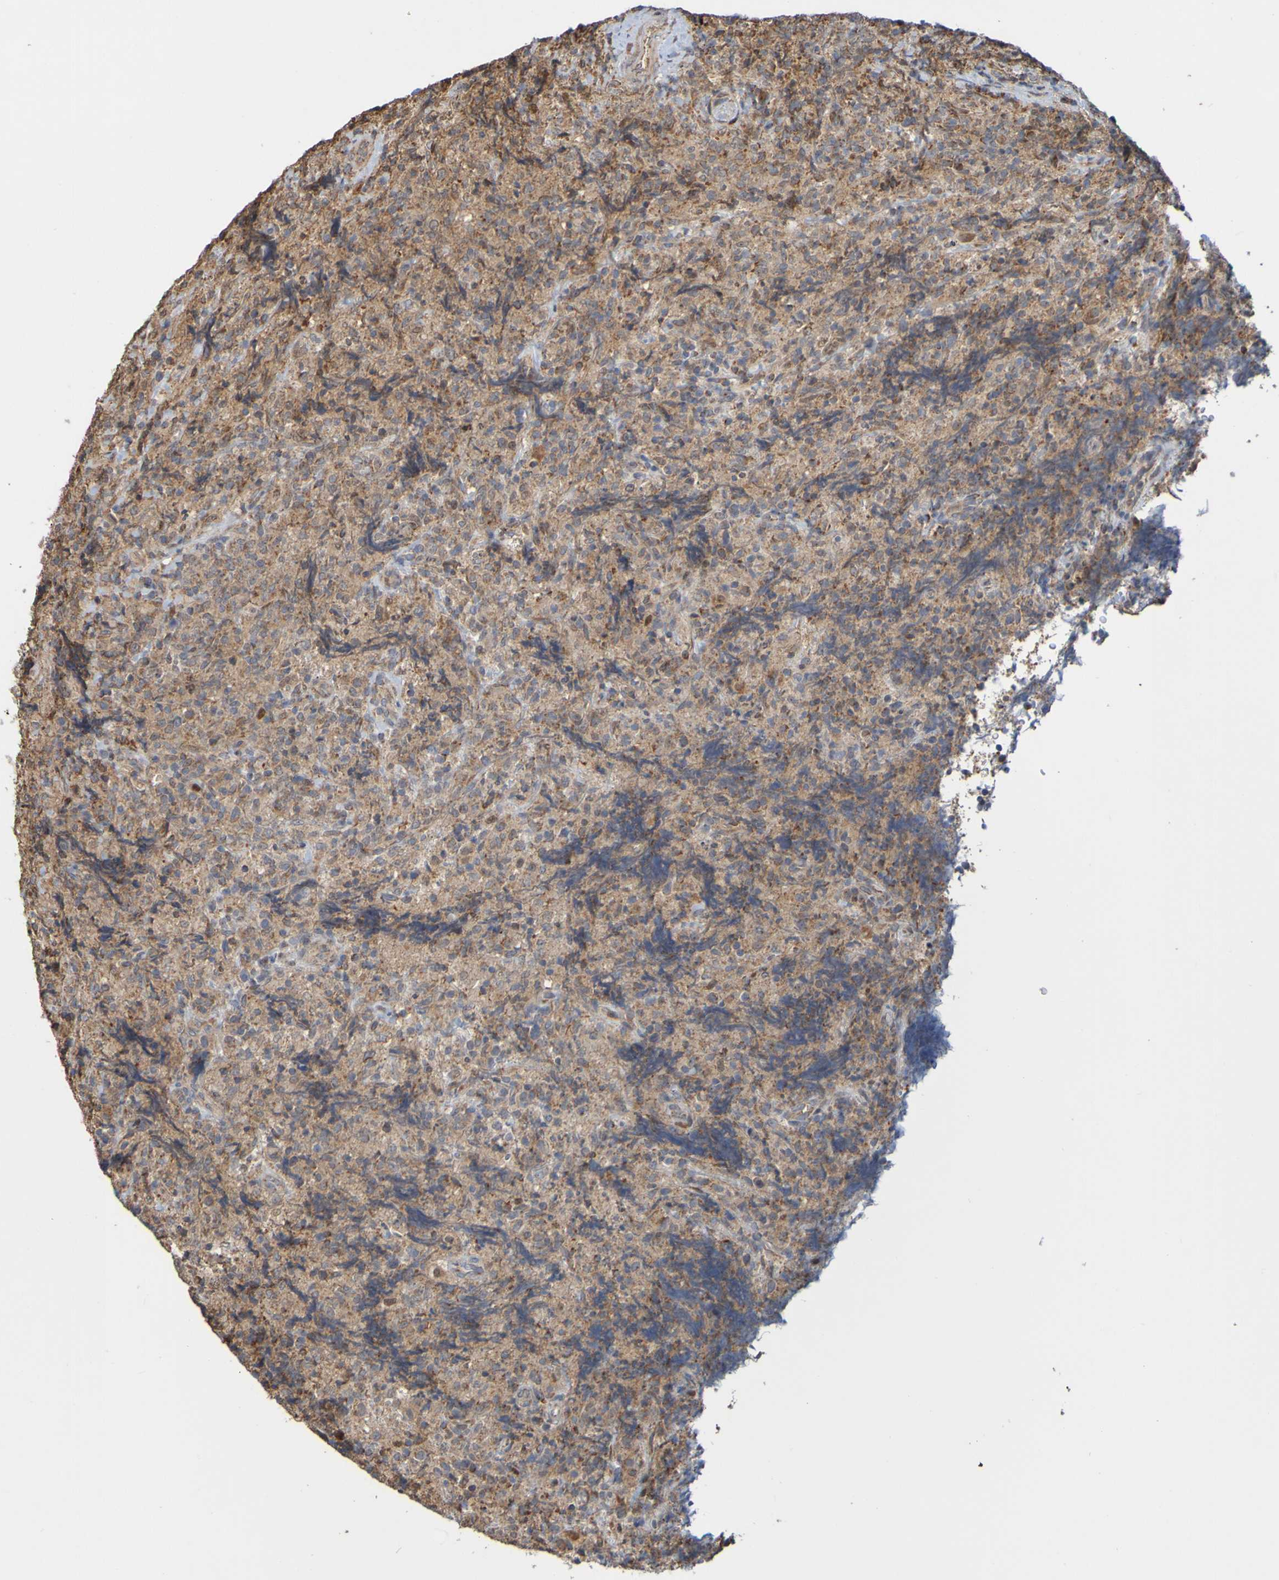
{"staining": {"intensity": "moderate", "quantity": ">75%", "location": "cytoplasmic/membranous"}, "tissue": "lymphoma", "cell_type": "Tumor cells", "image_type": "cancer", "snomed": [{"axis": "morphology", "description": "Malignant lymphoma, non-Hodgkin's type, High grade"}, {"axis": "topography", "description": "Tonsil"}], "caption": "High-power microscopy captured an IHC micrograph of high-grade malignant lymphoma, non-Hodgkin's type, revealing moderate cytoplasmic/membranous staining in about >75% of tumor cells.", "gene": "TMBIM1", "patient": {"sex": "female", "age": 36}}